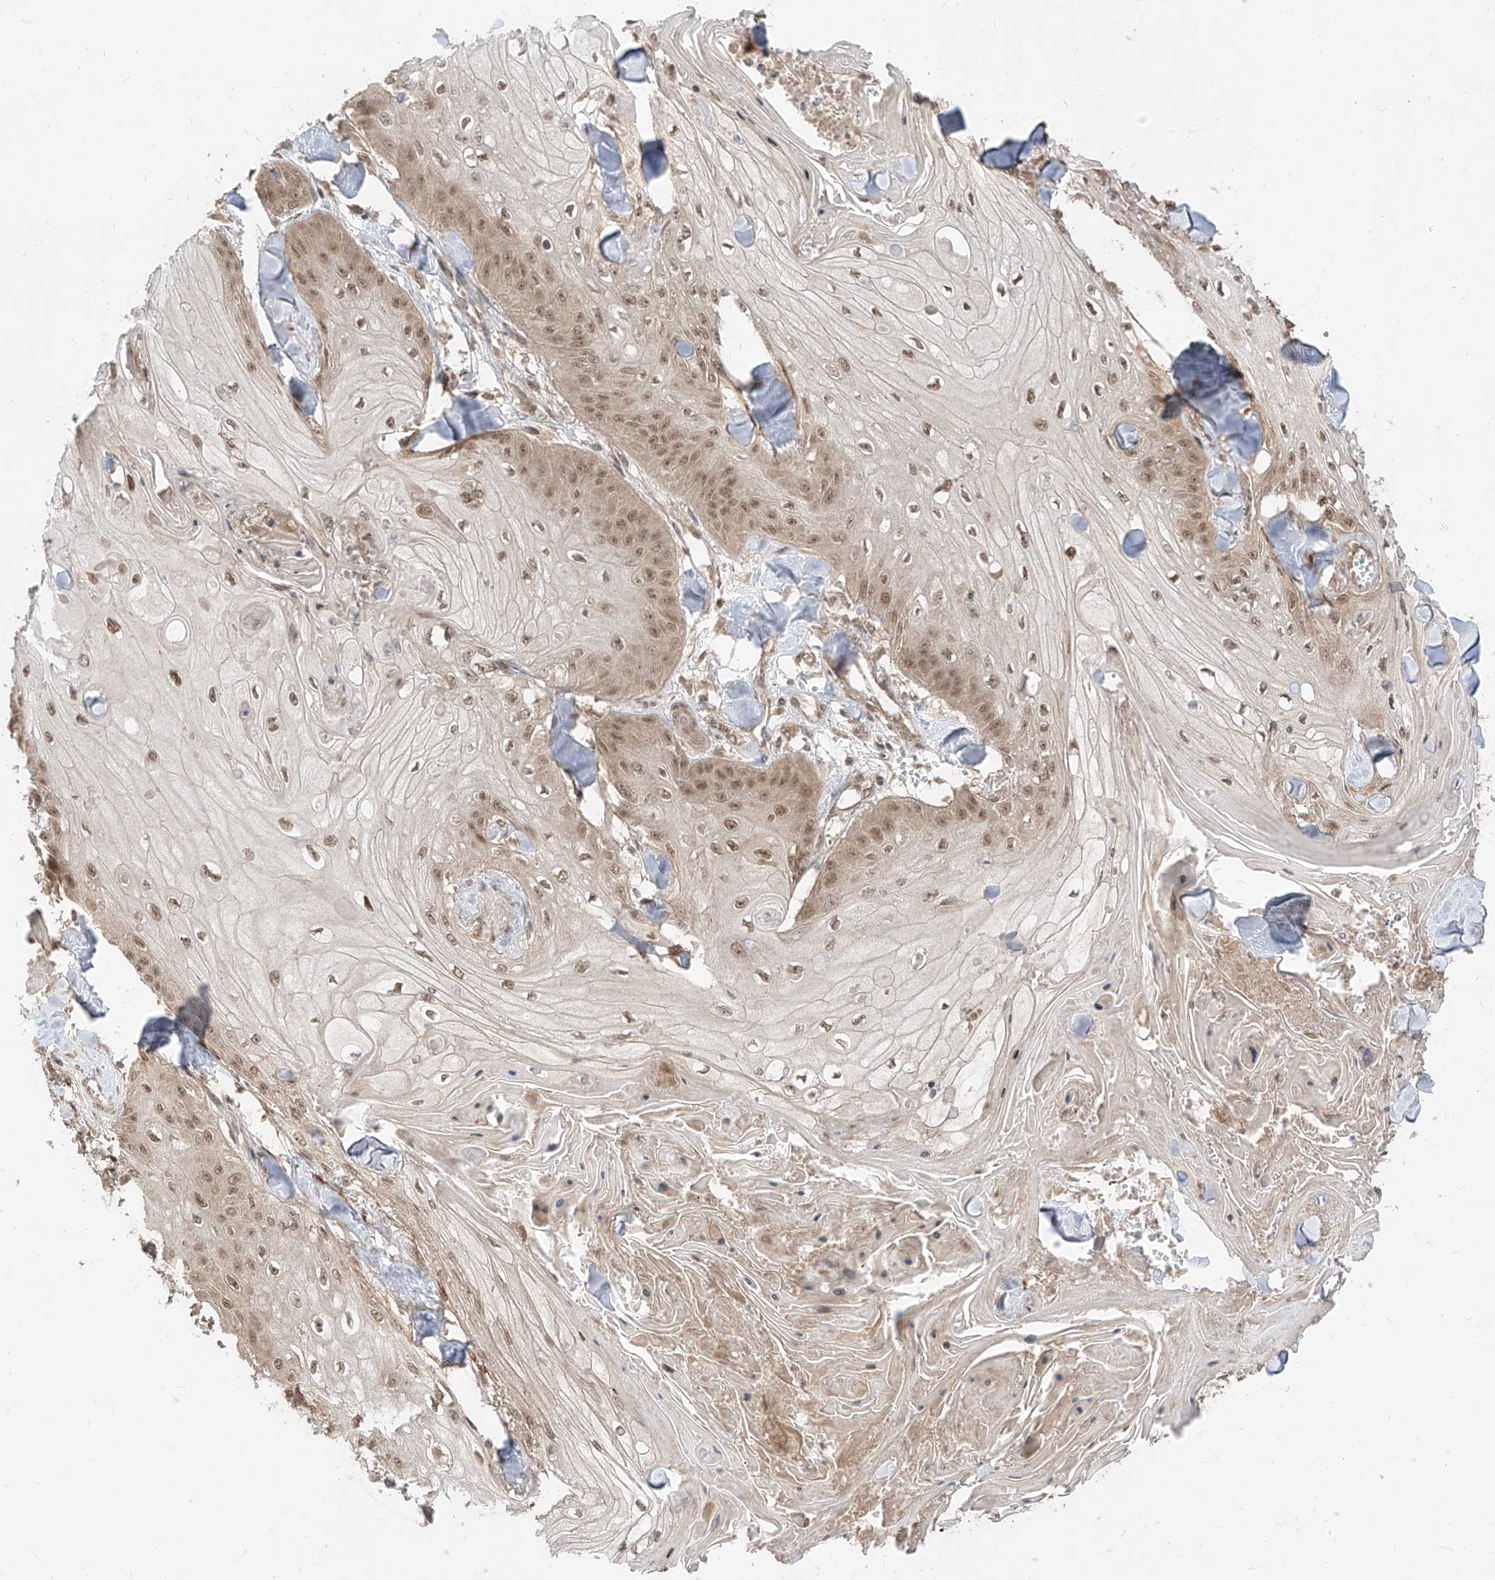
{"staining": {"intensity": "weak", "quantity": ">75%", "location": "cytoplasmic/membranous,nuclear"}, "tissue": "skin cancer", "cell_type": "Tumor cells", "image_type": "cancer", "snomed": [{"axis": "morphology", "description": "Squamous cell carcinoma, NOS"}, {"axis": "topography", "description": "Skin"}], "caption": "This image exhibits IHC staining of skin cancer (squamous cell carcinoma), with low weak cytoplasmic/membranous and nuclear expression in about >75% of tumor cells.", "gene": "LCOR", "patient": {"sex": "male", "age": 74}}